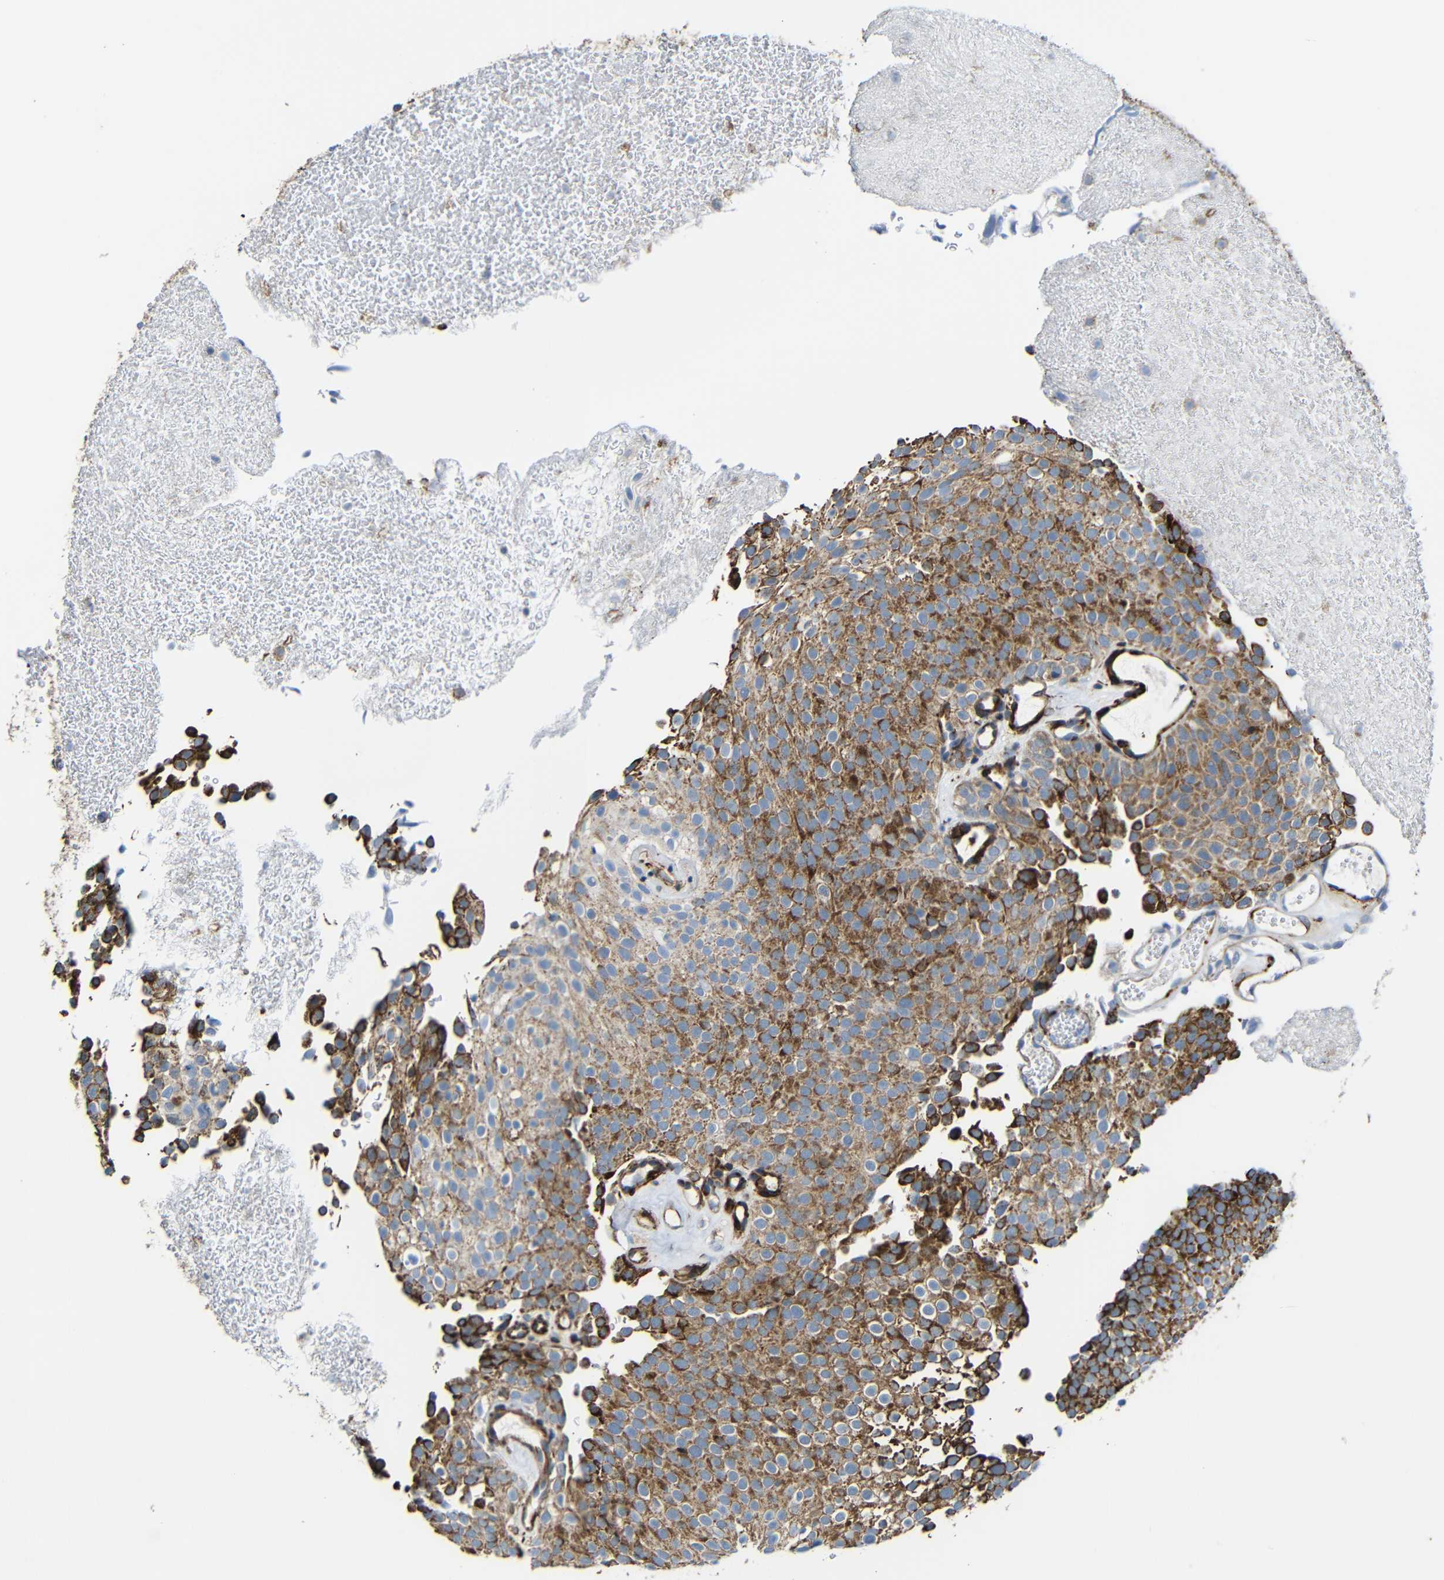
{"staining": {"intensity": "moderate", "quantity": ">75%", "location": "cytoplasmic/membranous"}, "tissue": "urothelial cancer", "cell_type": "Tumor cells", "image_type": "cancer", "snomed": [{"axis": "morphology", "description": "Urothelial carcinoma, Low grade"}, {"axis": "topography", "description": "Urinary bladder"}], "caption": "An immunohistochemistry image of neoplastic tissue is shown. Protein staining in brown labels moderate cytoplasmic/membranous positivity in urothelial cancer within tumor cells.", "gene": "IGSF10", "patient": {"sex": "male", "age": 78}}